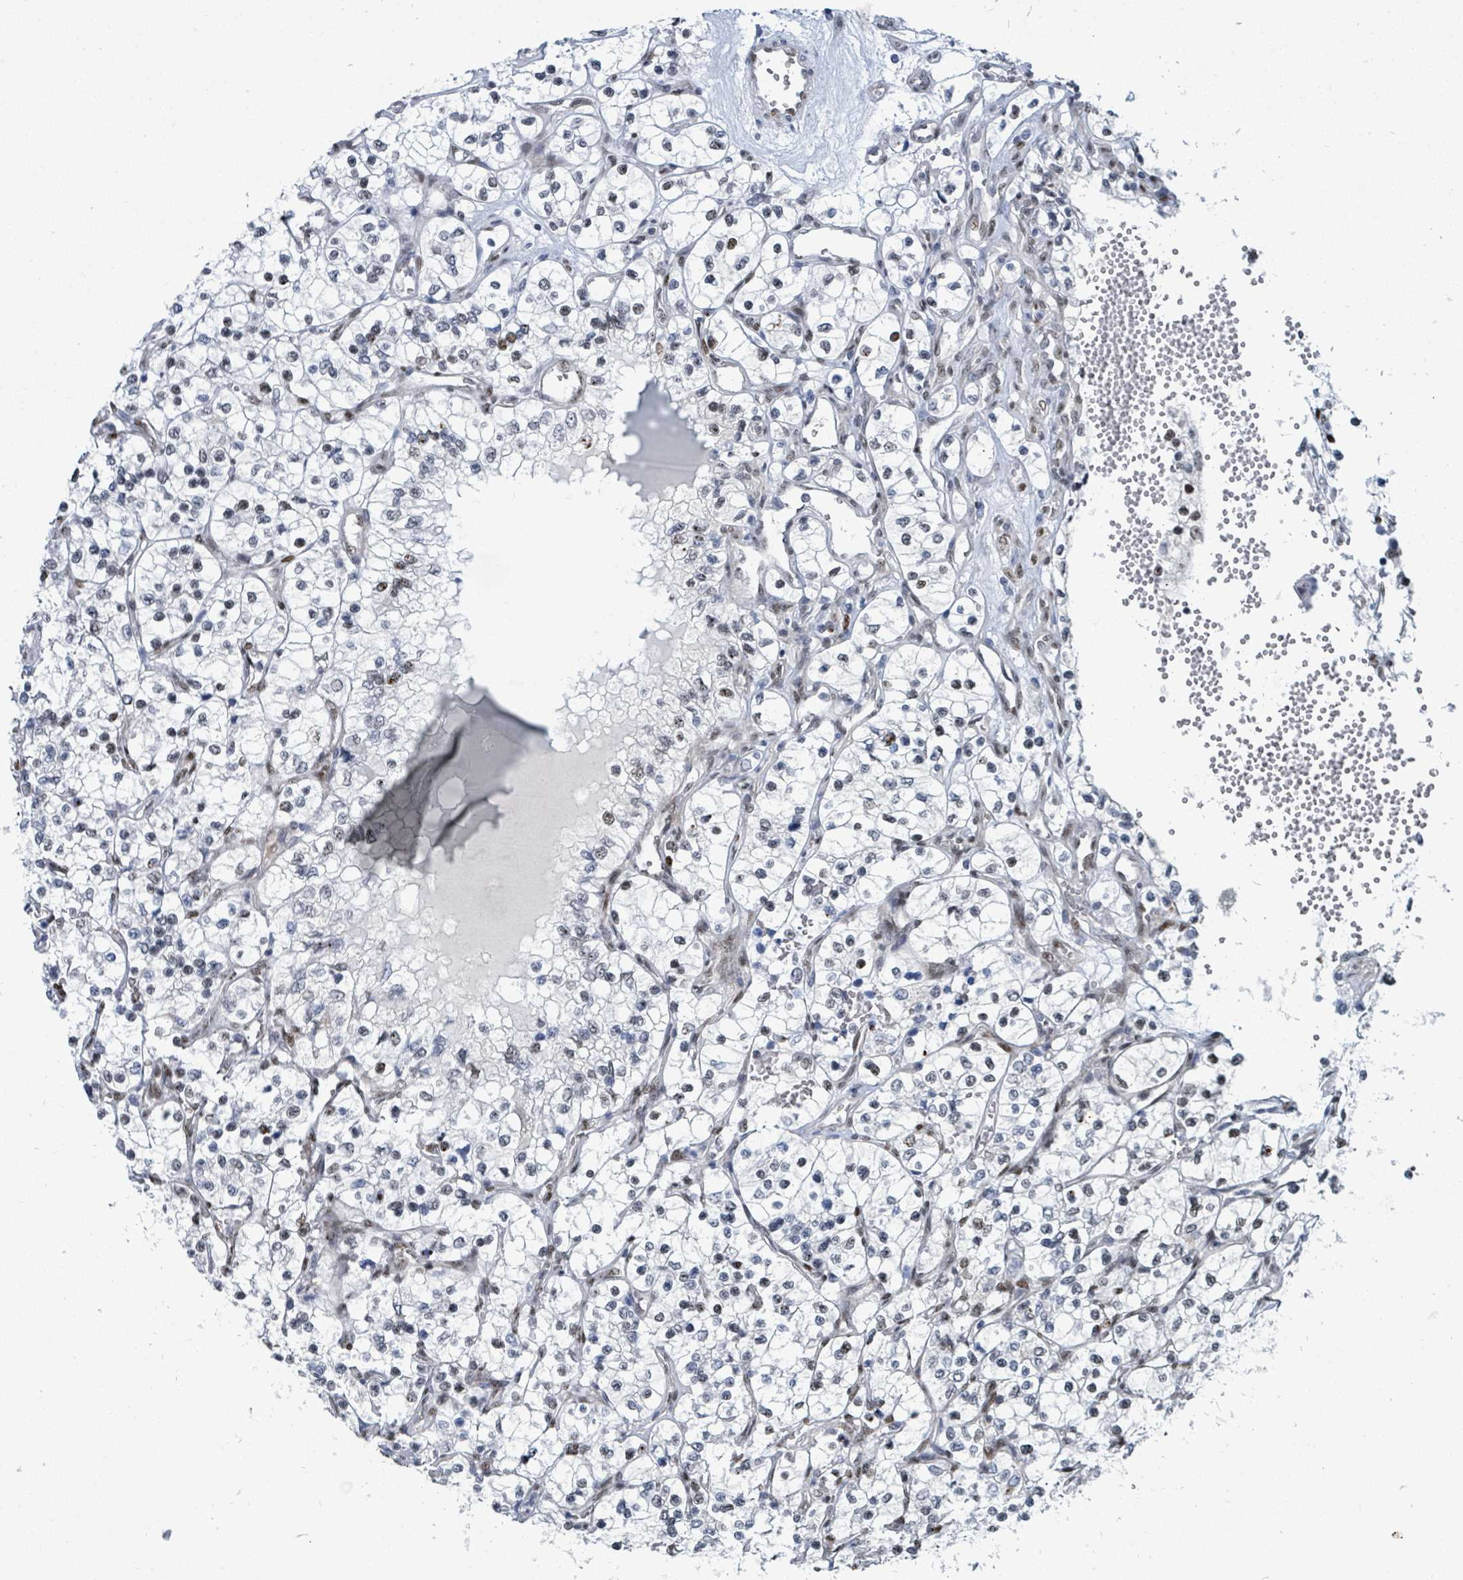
{"staining": {"intensity": "moderate", "quantity": "<25%", "location": "nuclear"}, "tissue": "renal cancer", "cell_type": "Tumor cells", "image_type": "cancer", "snomed": [{"axis": "morphology", "description": "Adenocarcinoma, NOS"}, {"axis": "topography", "description": "Kidney"}], "caption": "Immunohistochemistry of human renal adenocarcinoma displays low levels of moderate nuclear expression in approximately <25% of tumor cells.", "gene": "SUMO4", "patient": {"sex": "female", "age": 69}}